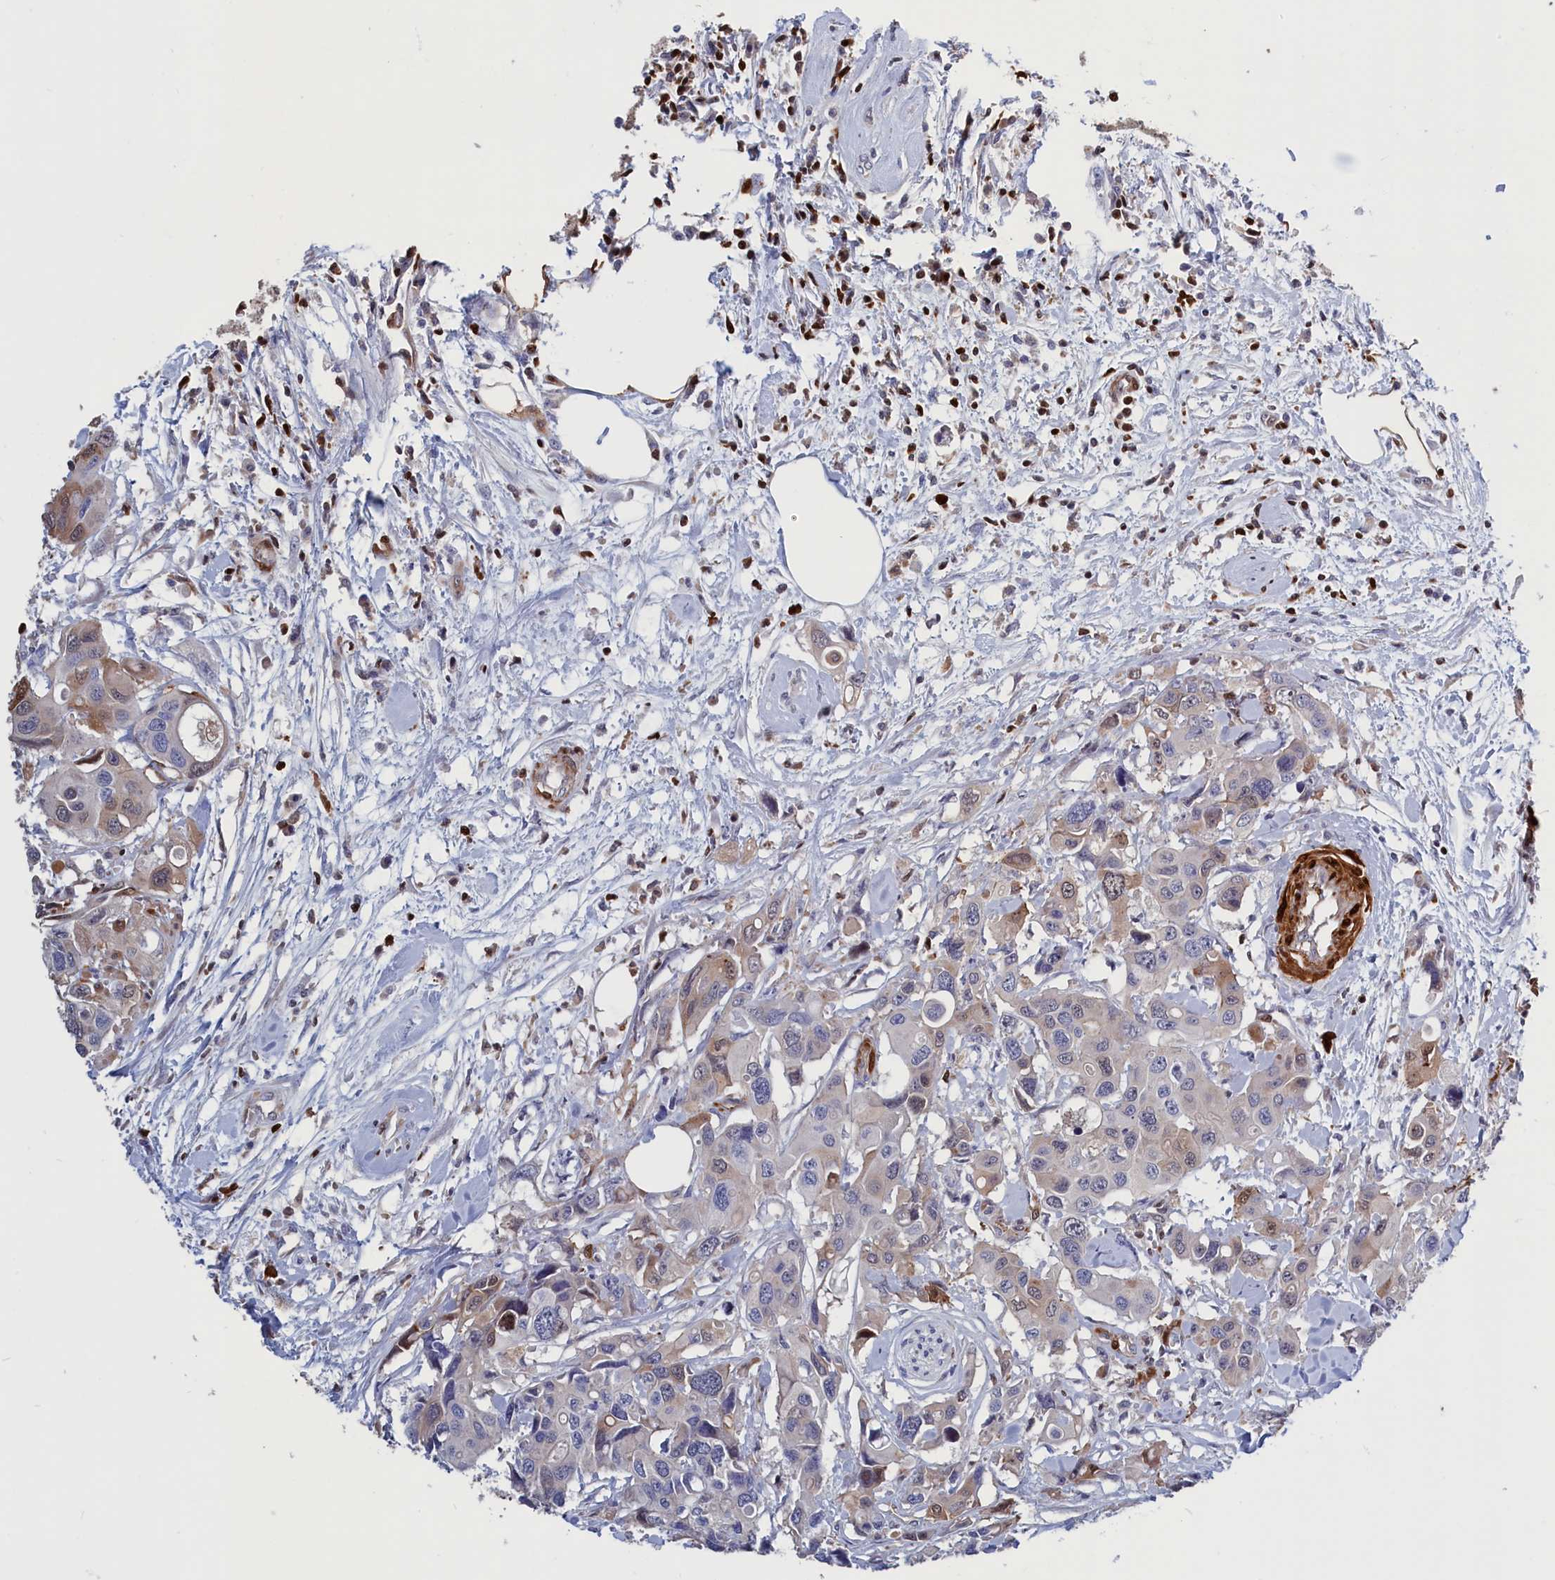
{"staining": {"intensity": "moderate", "quantity": "<25%", "location": "cytoplasmic/membranous,nuclear"}, "tissue": "colorectal cancer", "cell_type": "Tumor cells", "image_type": "cancer", "snomed": [{"axis": "morphology", "description": "Adenocarcinoma, NOS"}, {"axis": "topography", "description": "Colon"}], "caption": "Immunohistochemistry micrograph of colorectal cancer stained for a protein (brown), which exhibits low levels of moderate cytoplasmic/membranous and nuclear expression in approximately <25% of tumor cells.", "gene": "CRIP1", "patient": {"sex": "male", "age": 77}}